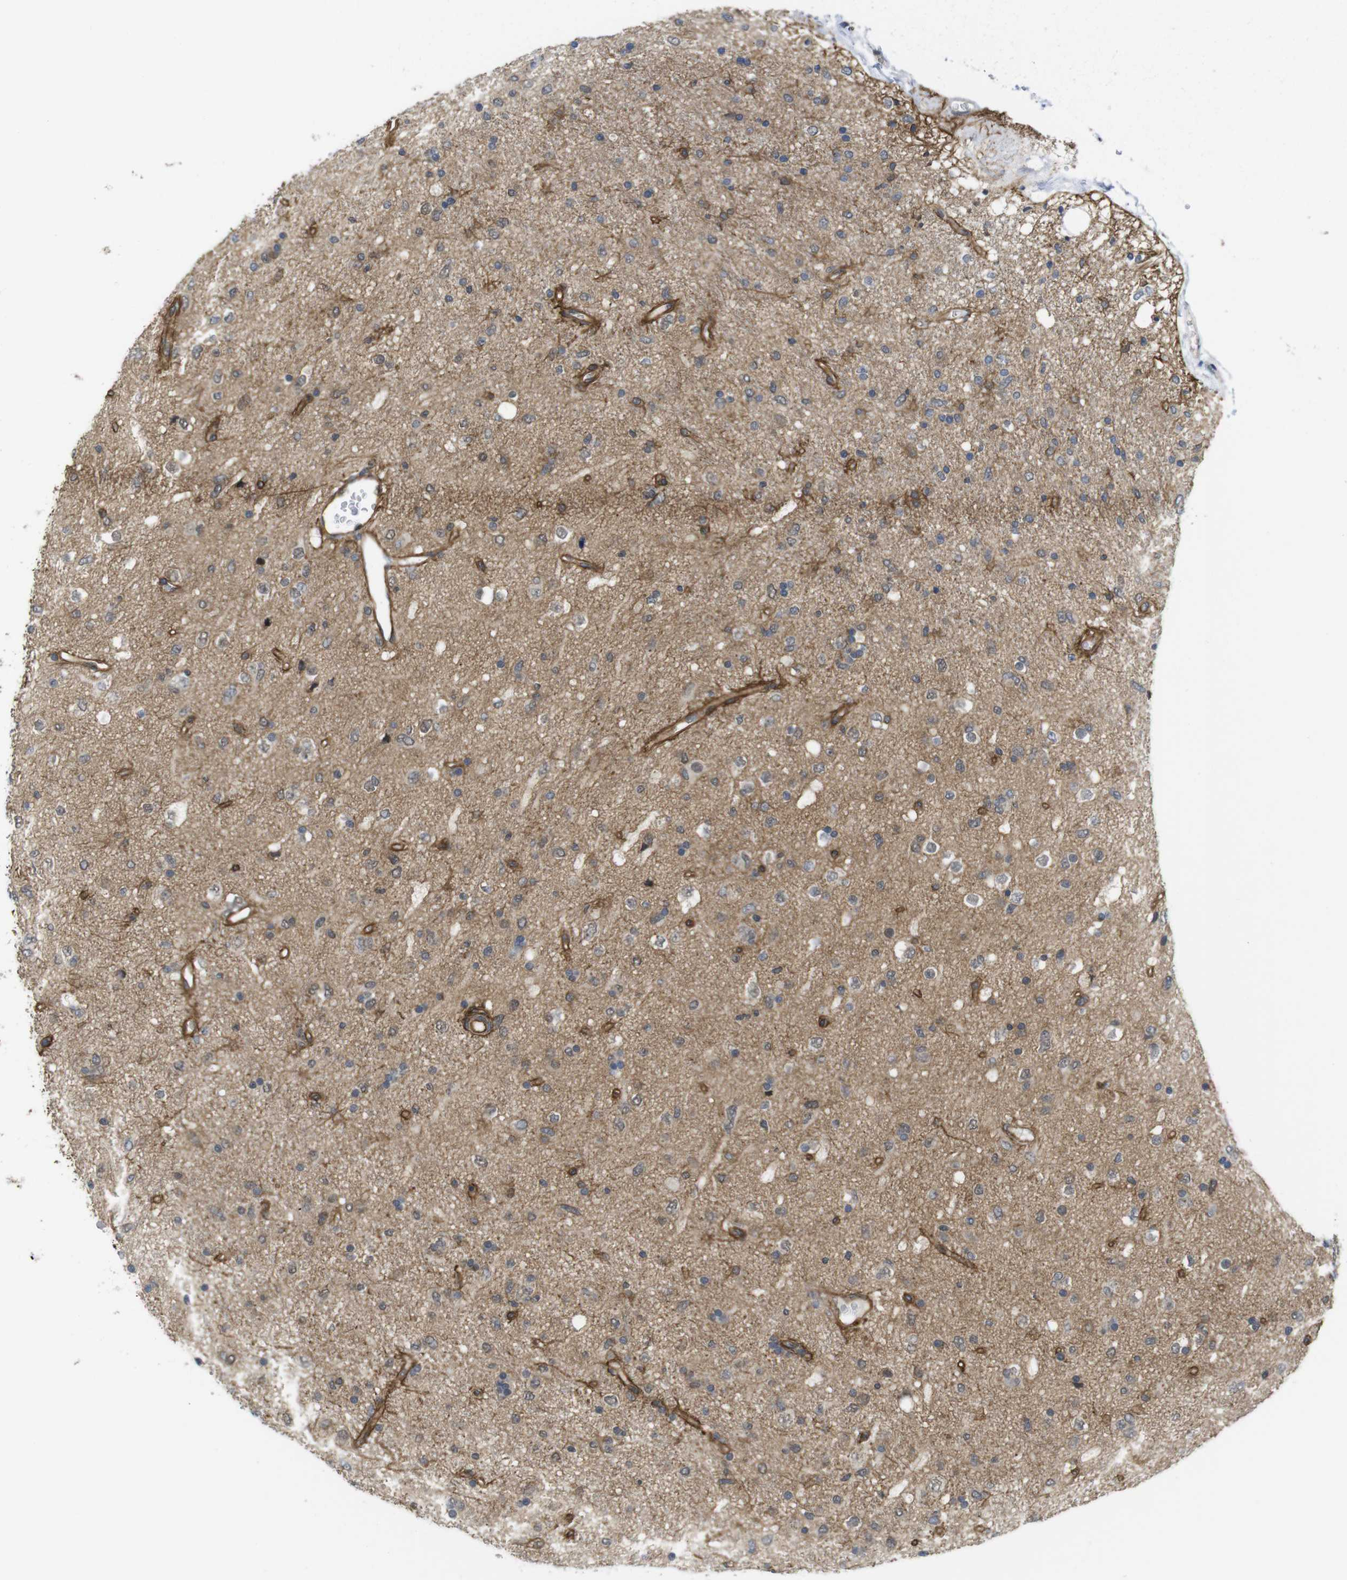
{"staining": {"intensity": "moderate", "quantity": "<25%", "location": "cytoplasmic/membranous"}, "tissue": "glioma", "cell_type": "Tumor cells", "image_type": "cancer", "snomed": [{"axis": "morphology", "description": "Glioma, malignant, Low grade"}, {"axis": "topography", "description": "Brain"}], "caption": "About <25% of tumor cells in human malignant glioma (low-grade) exhibit moderate cytoplasmic/membranous protein staining as visualized by brown immunohistochemical staining.", "gene": "ZDHHC5", "patient": {"sex": "male", "age": 77}}